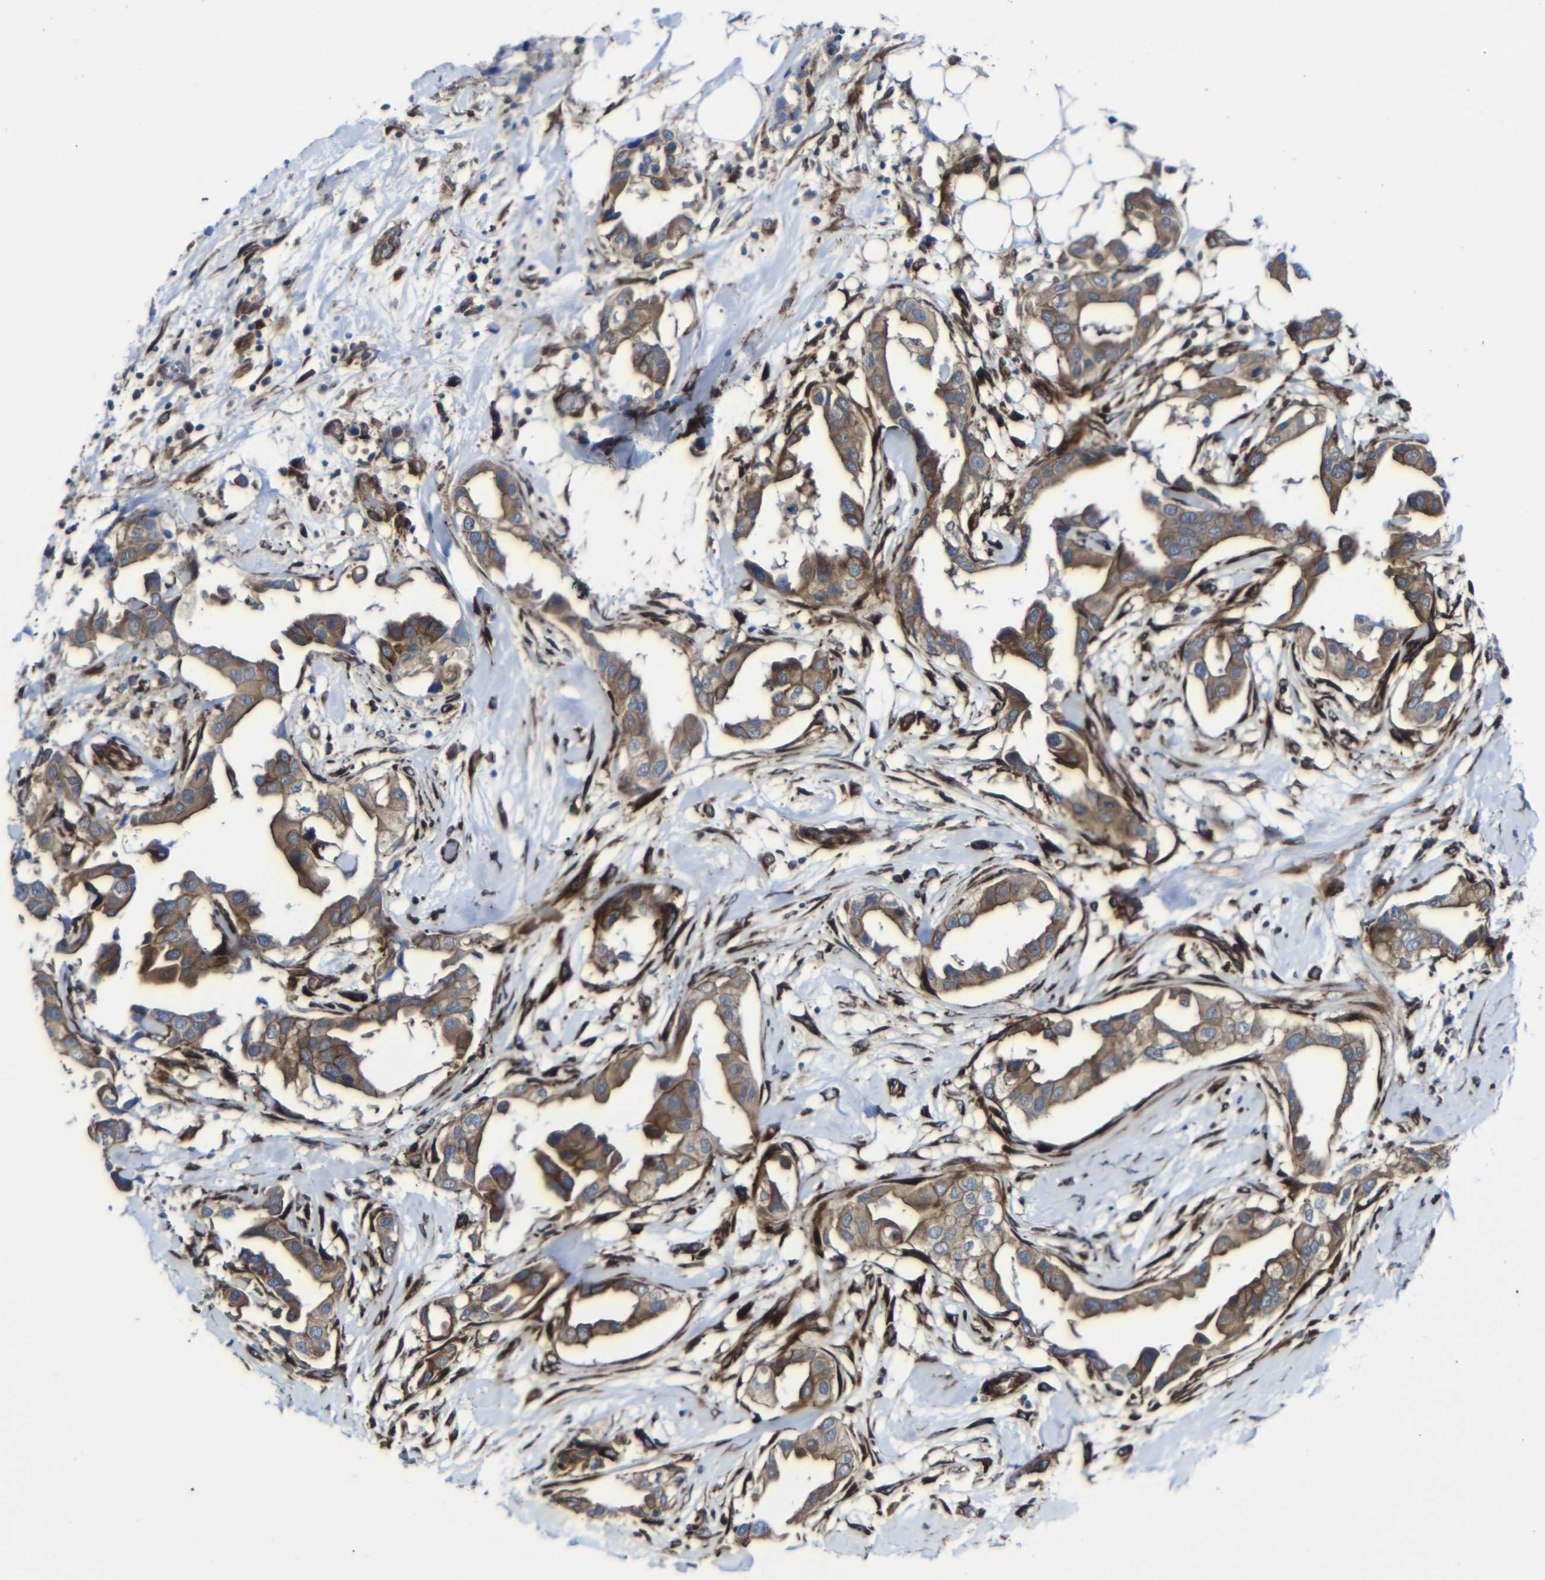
{"staining": {"intensity": "moderate", "quantity": ">75%", "location": "cytoplasmic/membranous"}, "tissue": "breast cancer", "cell_type": "Tumor cells", "image_type": "cancer", "snomed": [{"axis": "morphology", "description": "Duct carcinoma"}, {"axis": "topography", "description": "Breast"}], "caption": "A medium amount of moderate cytoplasmic/membranous positivity is seen in about >75% of tumor cells in breast cancer (intraductal carcinoma) tissue.", "gene": "PARP14", "patient": {"sex": "female", "age": 40}}